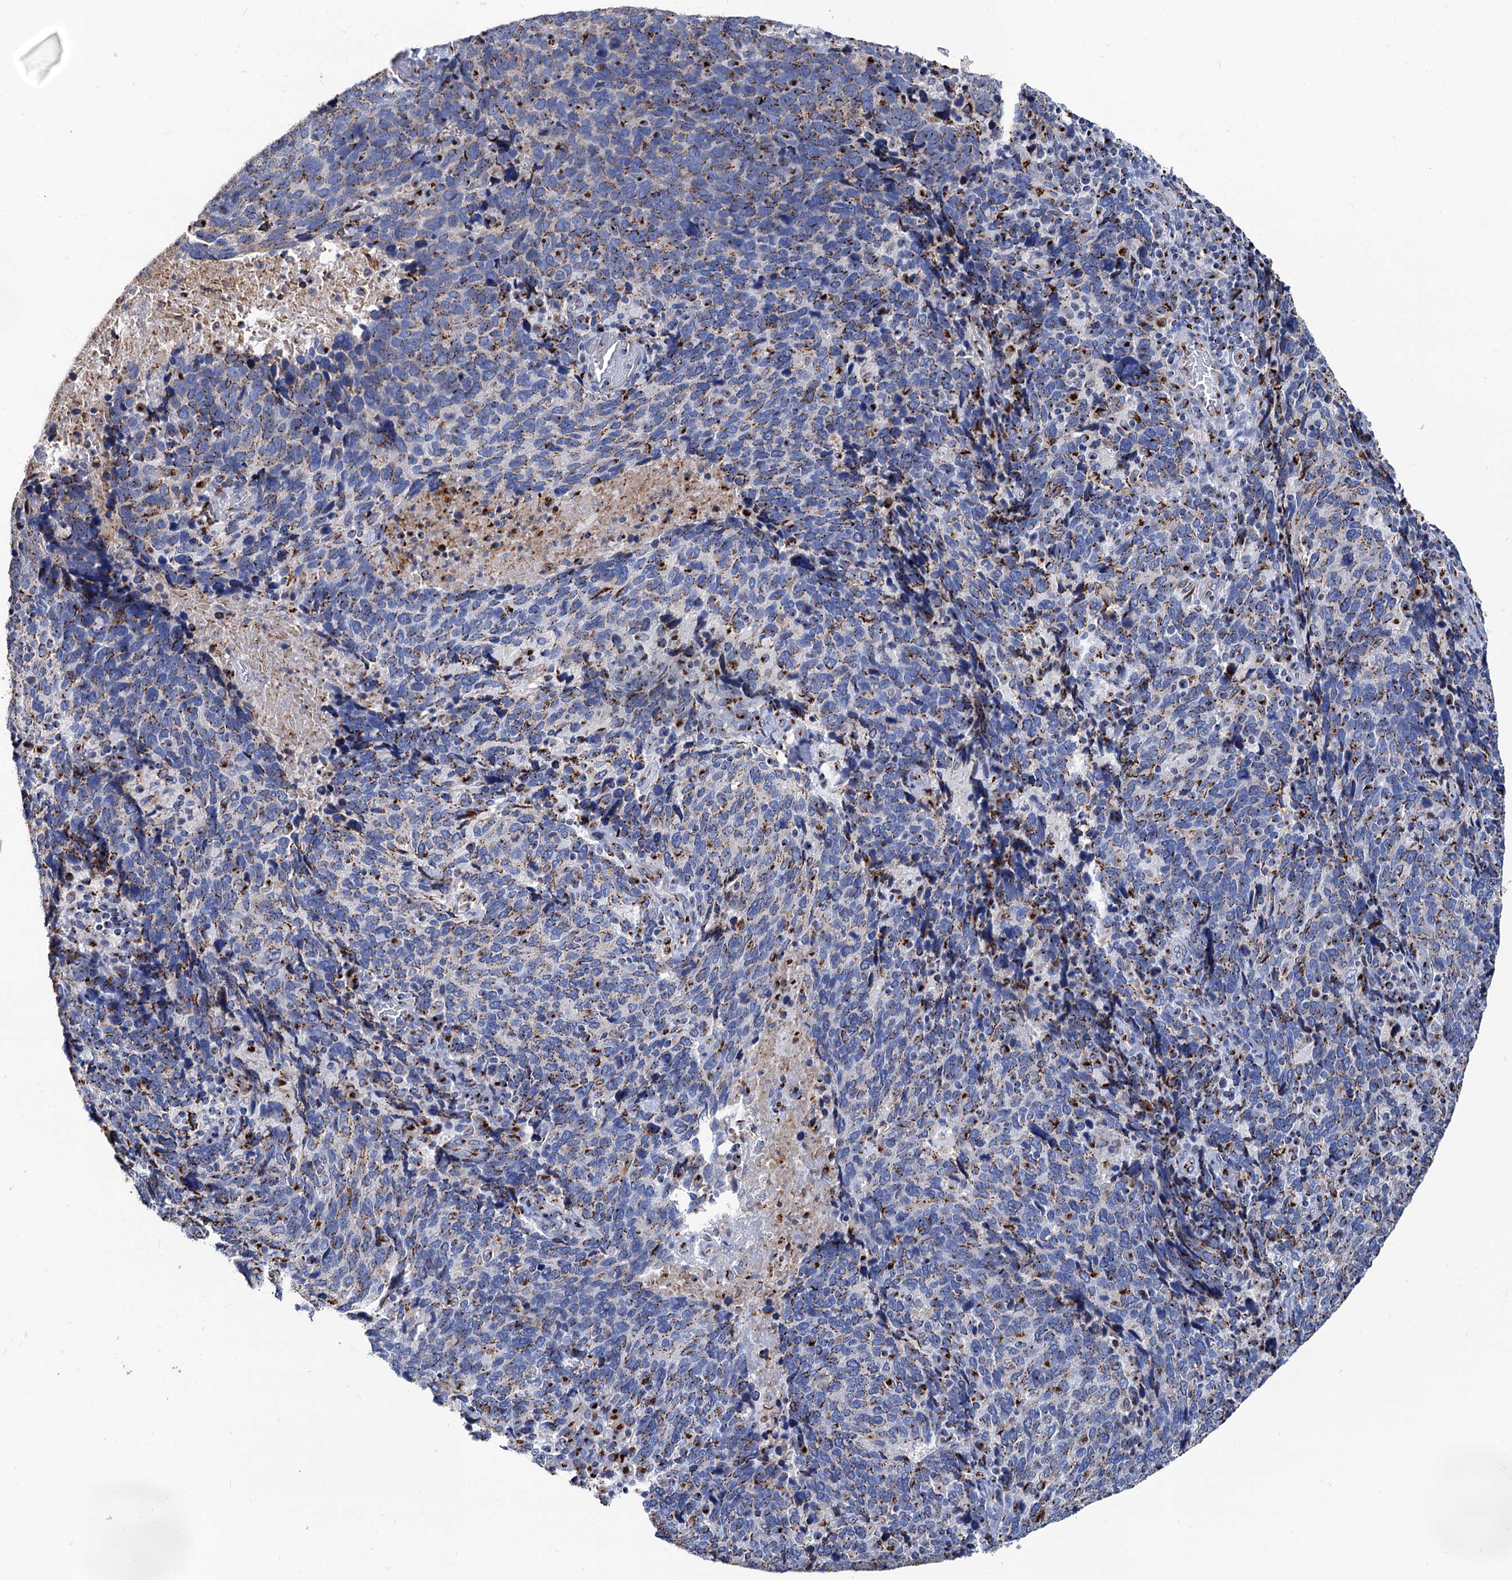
{"staining": {"intensity": "strong", "quantity": "25%-75%", "location": "cytoplasmic/membranous"}, "tissue": "cervical cancer", "cell_type": "Tumor cells", "image_type": "cancer", "snomed": [{"axis": "morphology", "description": "Squamous cell carcinoma, NOS"}, {"axis": "topography", "description": "Cervix"}], "caption": "This is an image of immunohistochemistry staining of squamous cell carcinoma (cervical), which shows strong positivity in the cytoplasmic/membranous of tumor cells.", "gene": "TM9SF3", "patient": {"sex": "female", "age": 41}}